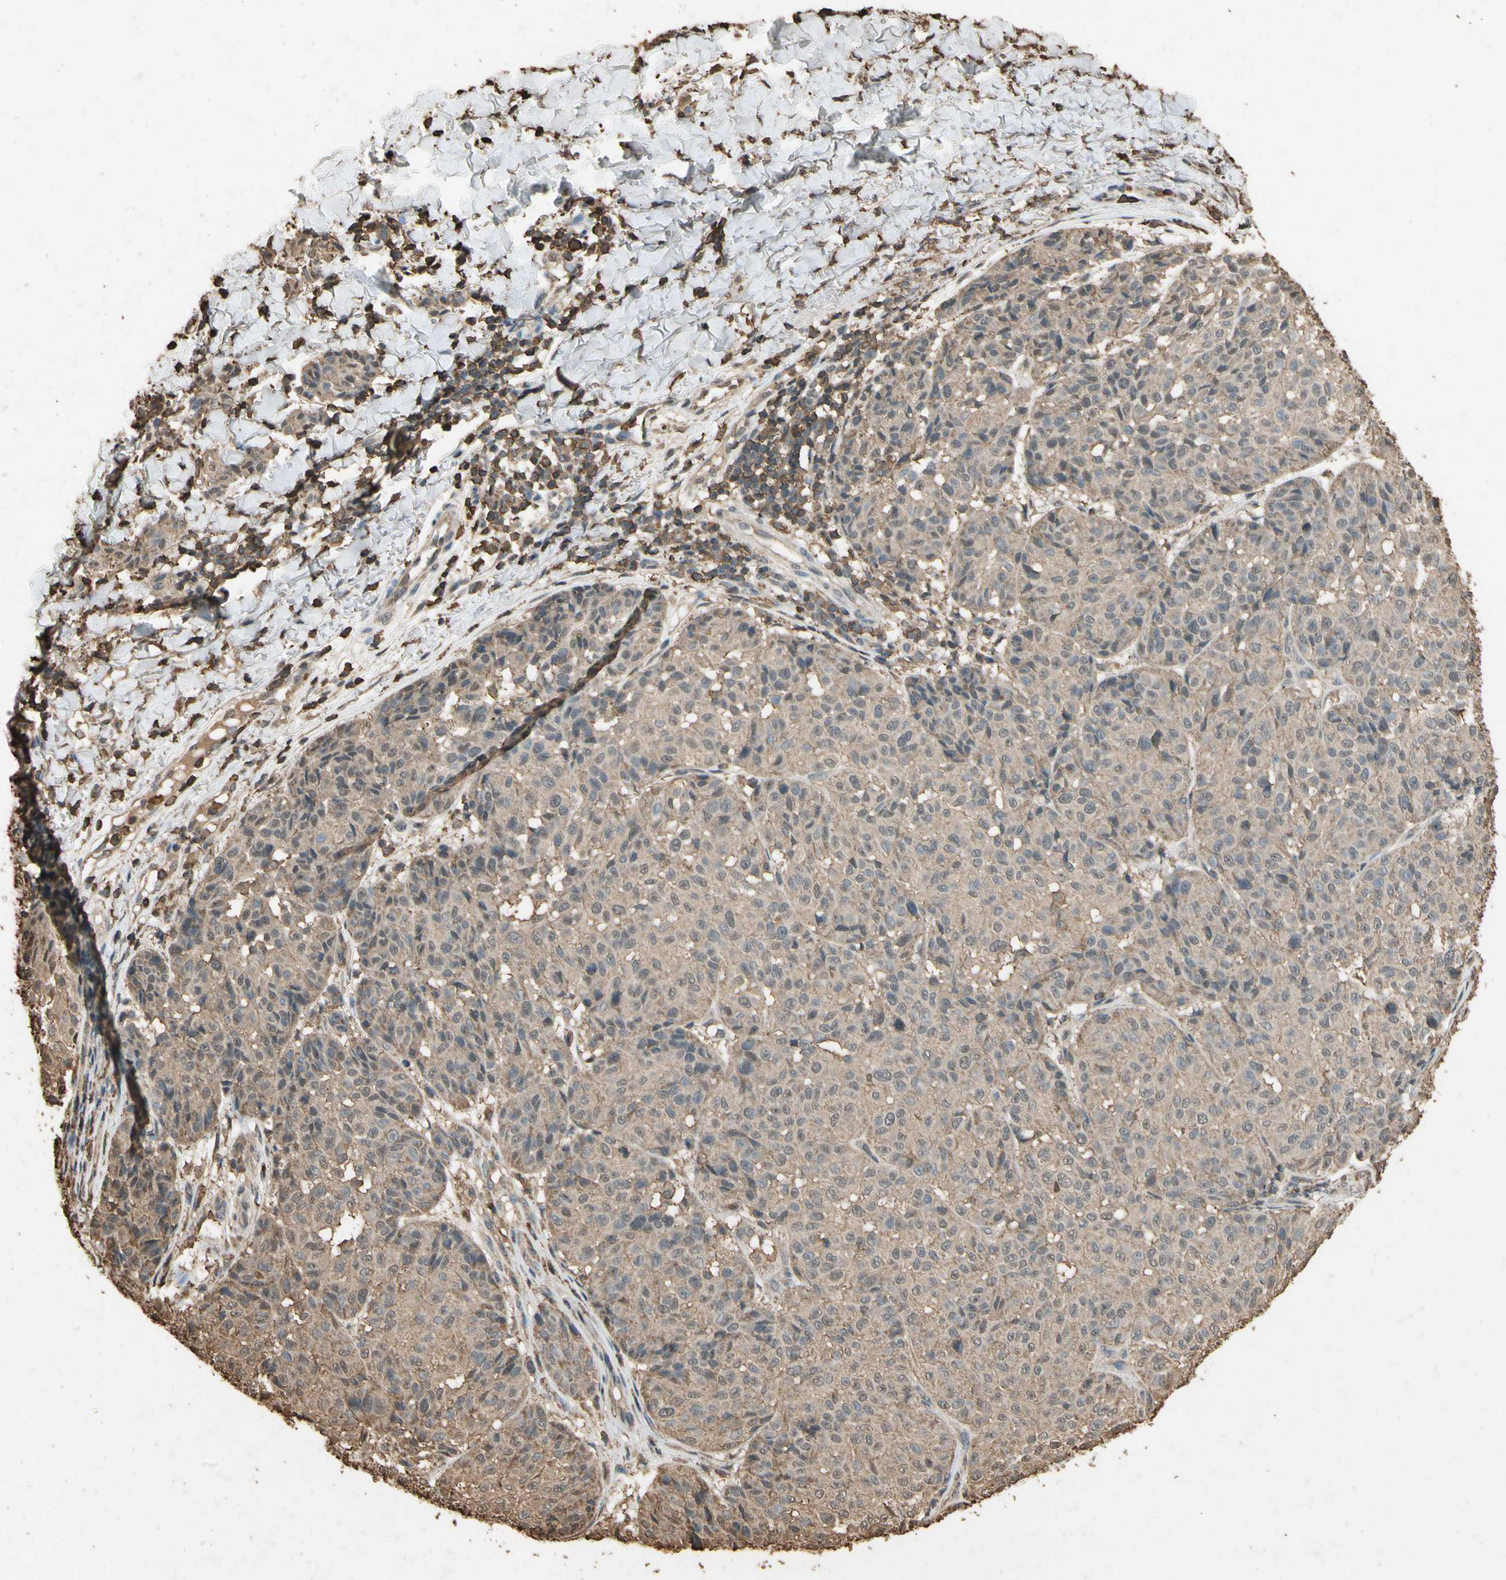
{"staining": {"intensity": "weak", "quantity": ">75%", "location": "cytoplasmic/membranous"}, "tissue": "melanoma", "cell_type": "Tumor cells", "image_type": "cancer", "snomed": [{"axis": "morphology", "description": "Malignant melanoma, NOS"}, {"axis": "topography", "description": "Skin"}], "caption": "Brown immunohistochemical staining in melanoma reveals weak cytoplasmic/membranous expression in approximately >75% of tumor cells.", "gene": "TNFSF13B", "patient": {"sex": "female", "age": 46}}